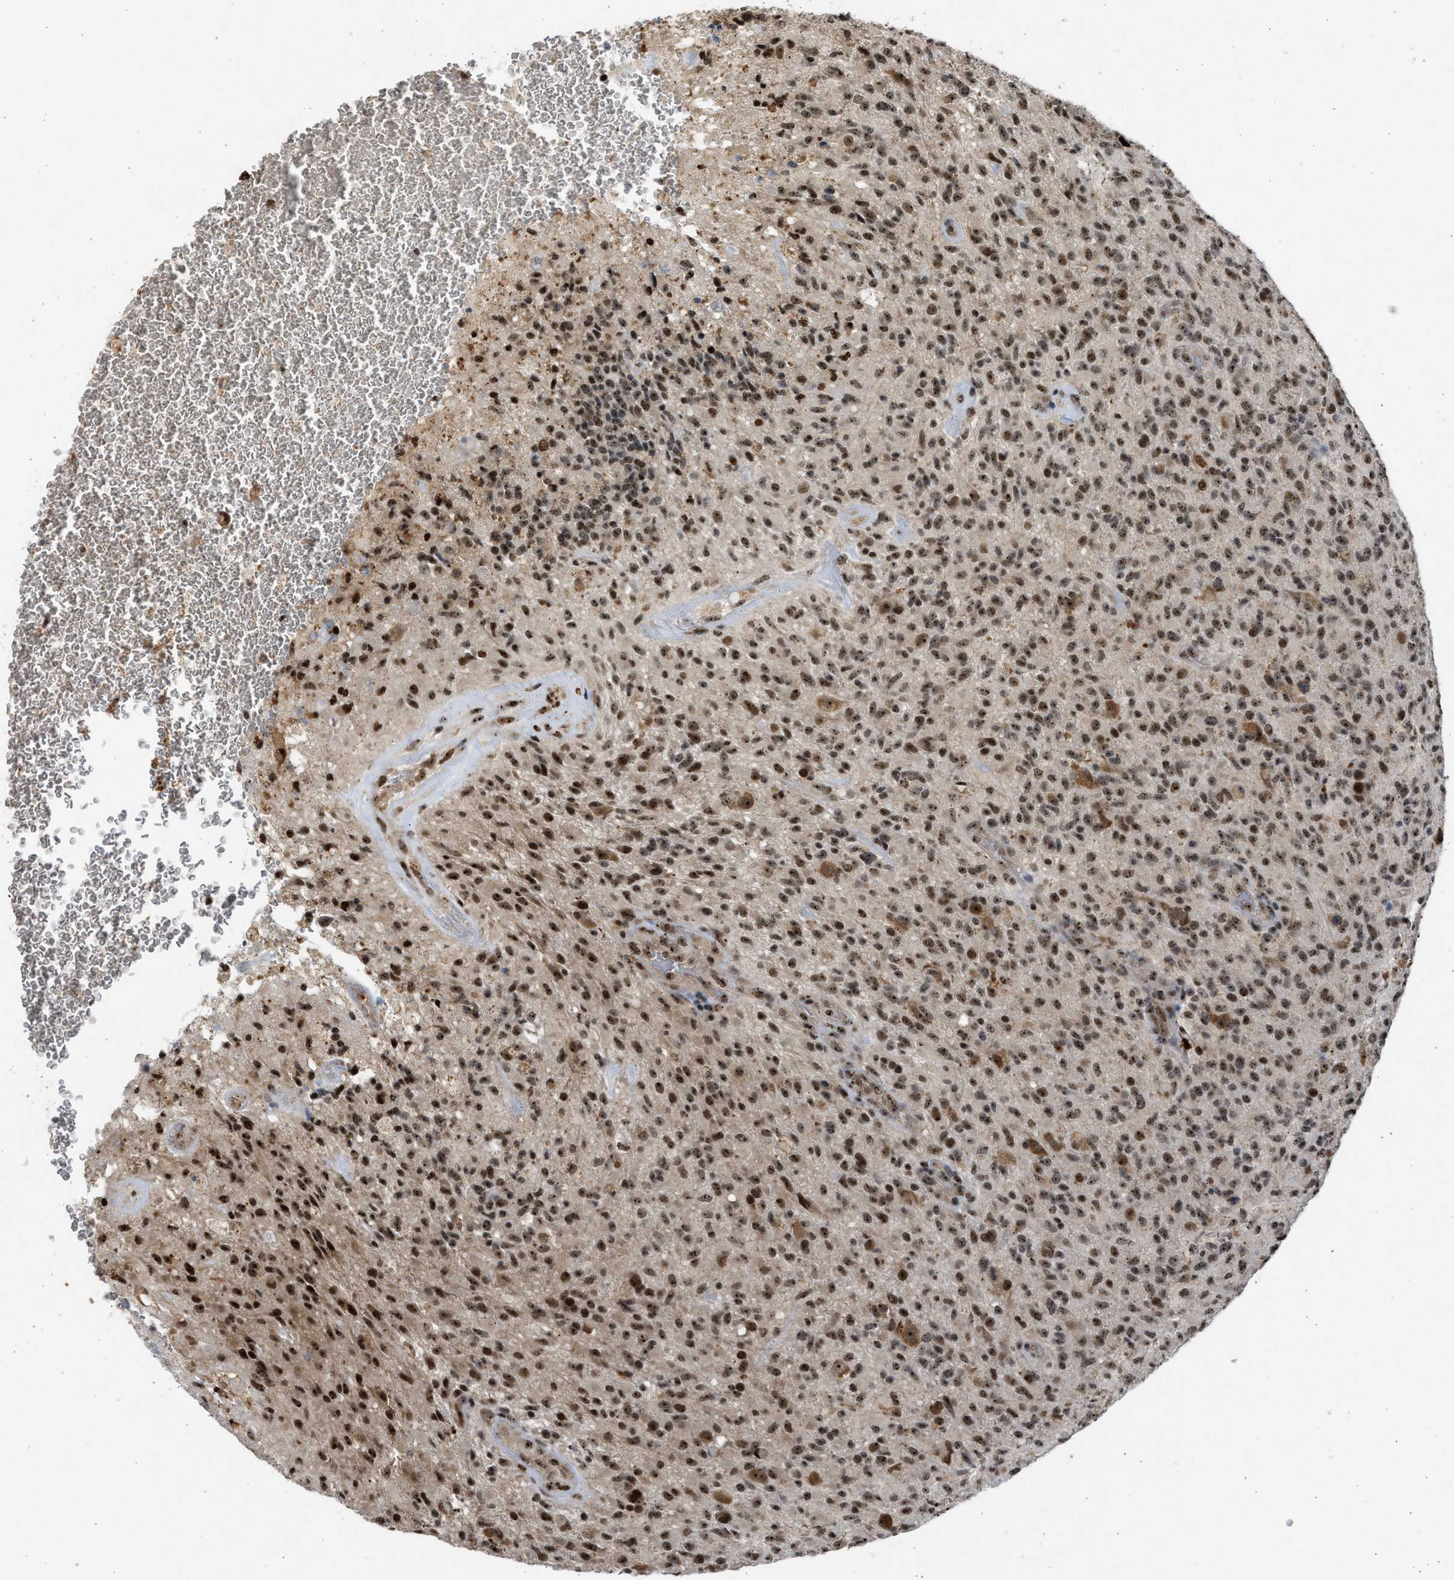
{"staining": {"intensity": "moderate", "quantity": ">75%", "location": "nuclear"}, "tissue": "glioma", "cell_type": "Tumor cells", "image_type": "cancer", "snomed": [{"axis": "morphology", "description": "Glioma, malignant, High grade"}, {"axis": "topography", "description": "Brain"}], "caption": "High-grade glioma (malignant) stained with a protein marker displays moderate staining in tumor cells.", "gene": "TFDP2", "patient": {"sex": "male", "age": 71}}